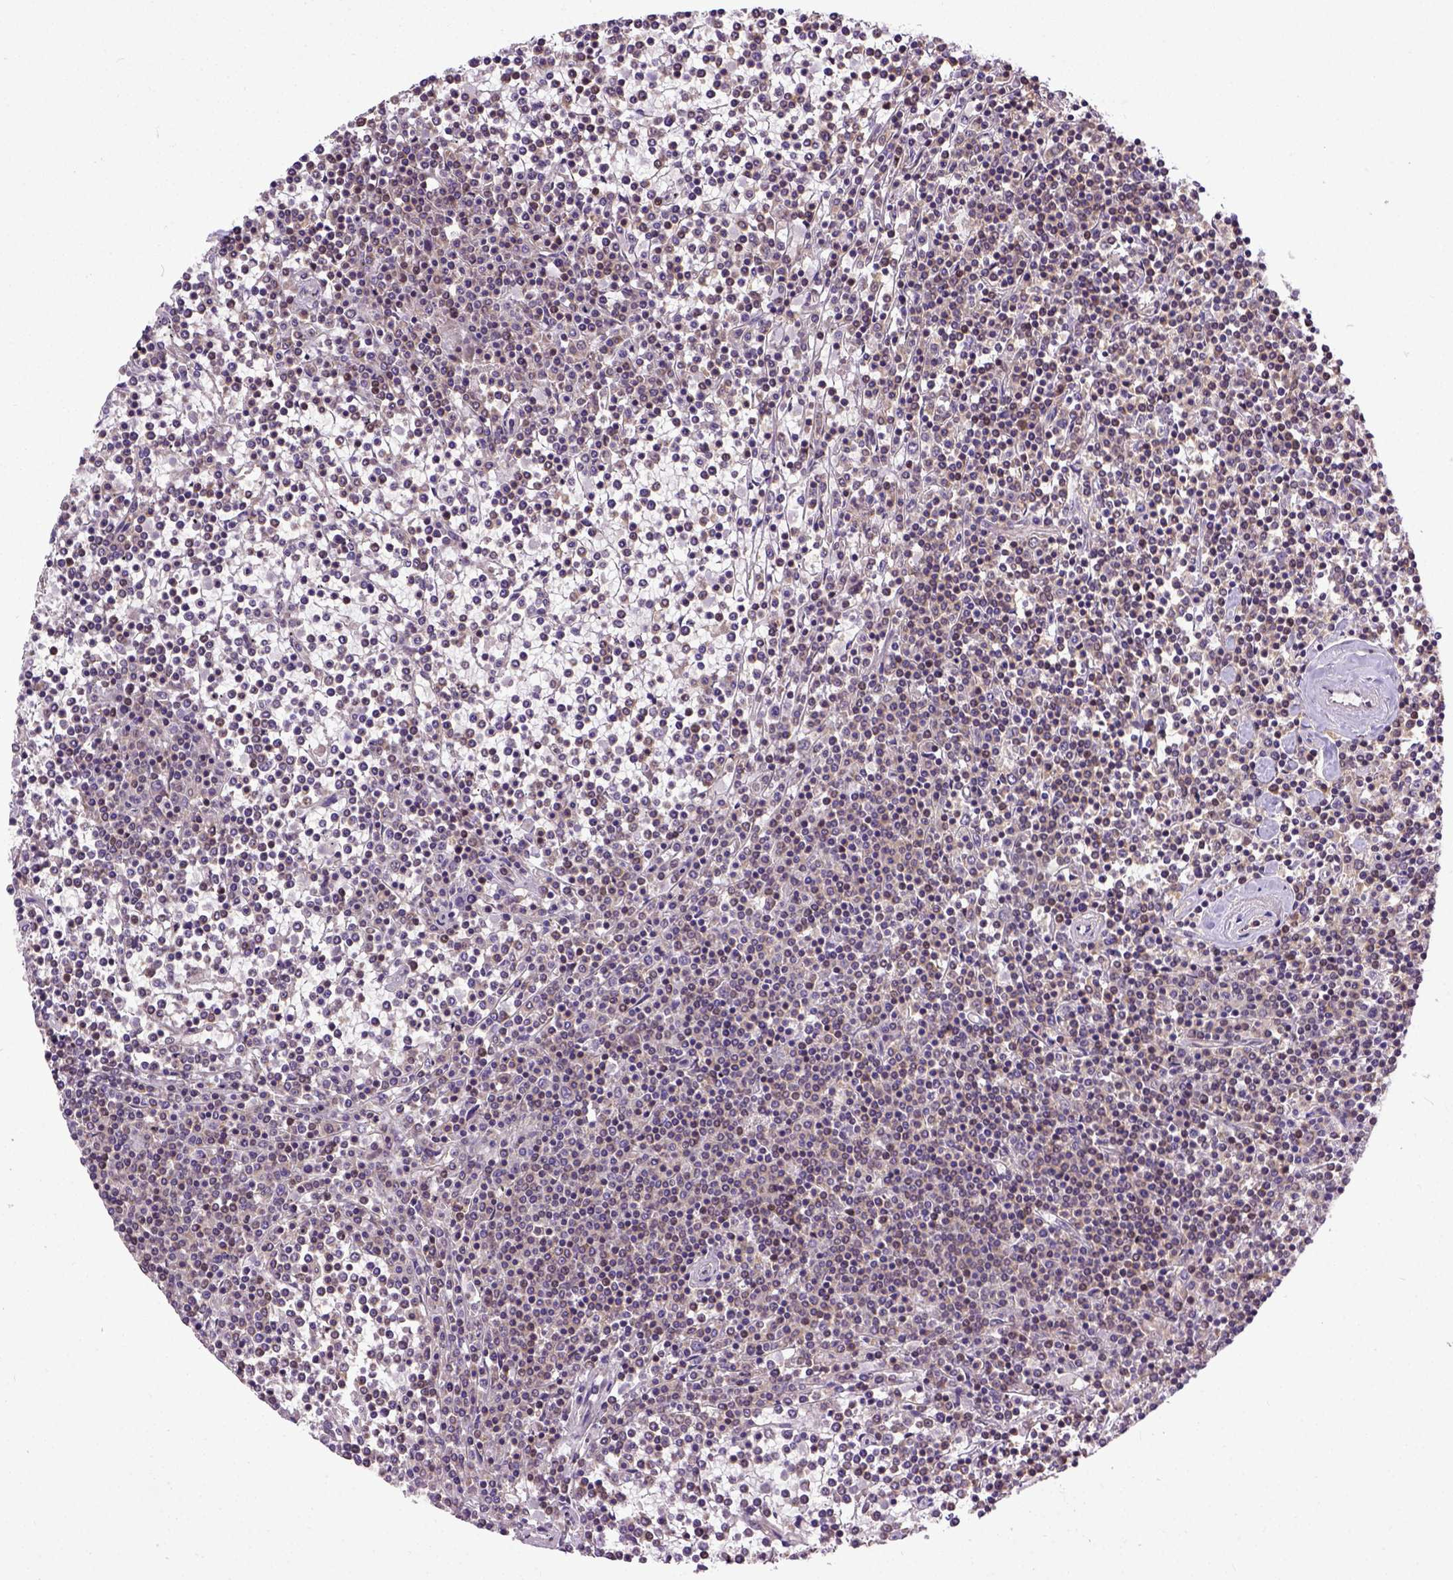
{"staining": {"intensity": "moderate", "quantity": "<25%", "location": "nuclear"}, "tissue": "lymphoma", "cell_type": "Tumor cells", "image_type": "cancer", "snomed": [{"axis": "morphology", "description": "Malignant lymphoma, non-Hodgkin's type, Low grade"}, {"axis": "topography", "description": "Spleen"}], "caption": "Immunohistochemical staining of human low-grade malignant lymphoma, non-Hodgkin's type exhibits moderate nuclear protein positivity in approximately <25% of tumor cells.", "gene": "UBA3", "patient": {"sex": "female", "age": 19}}